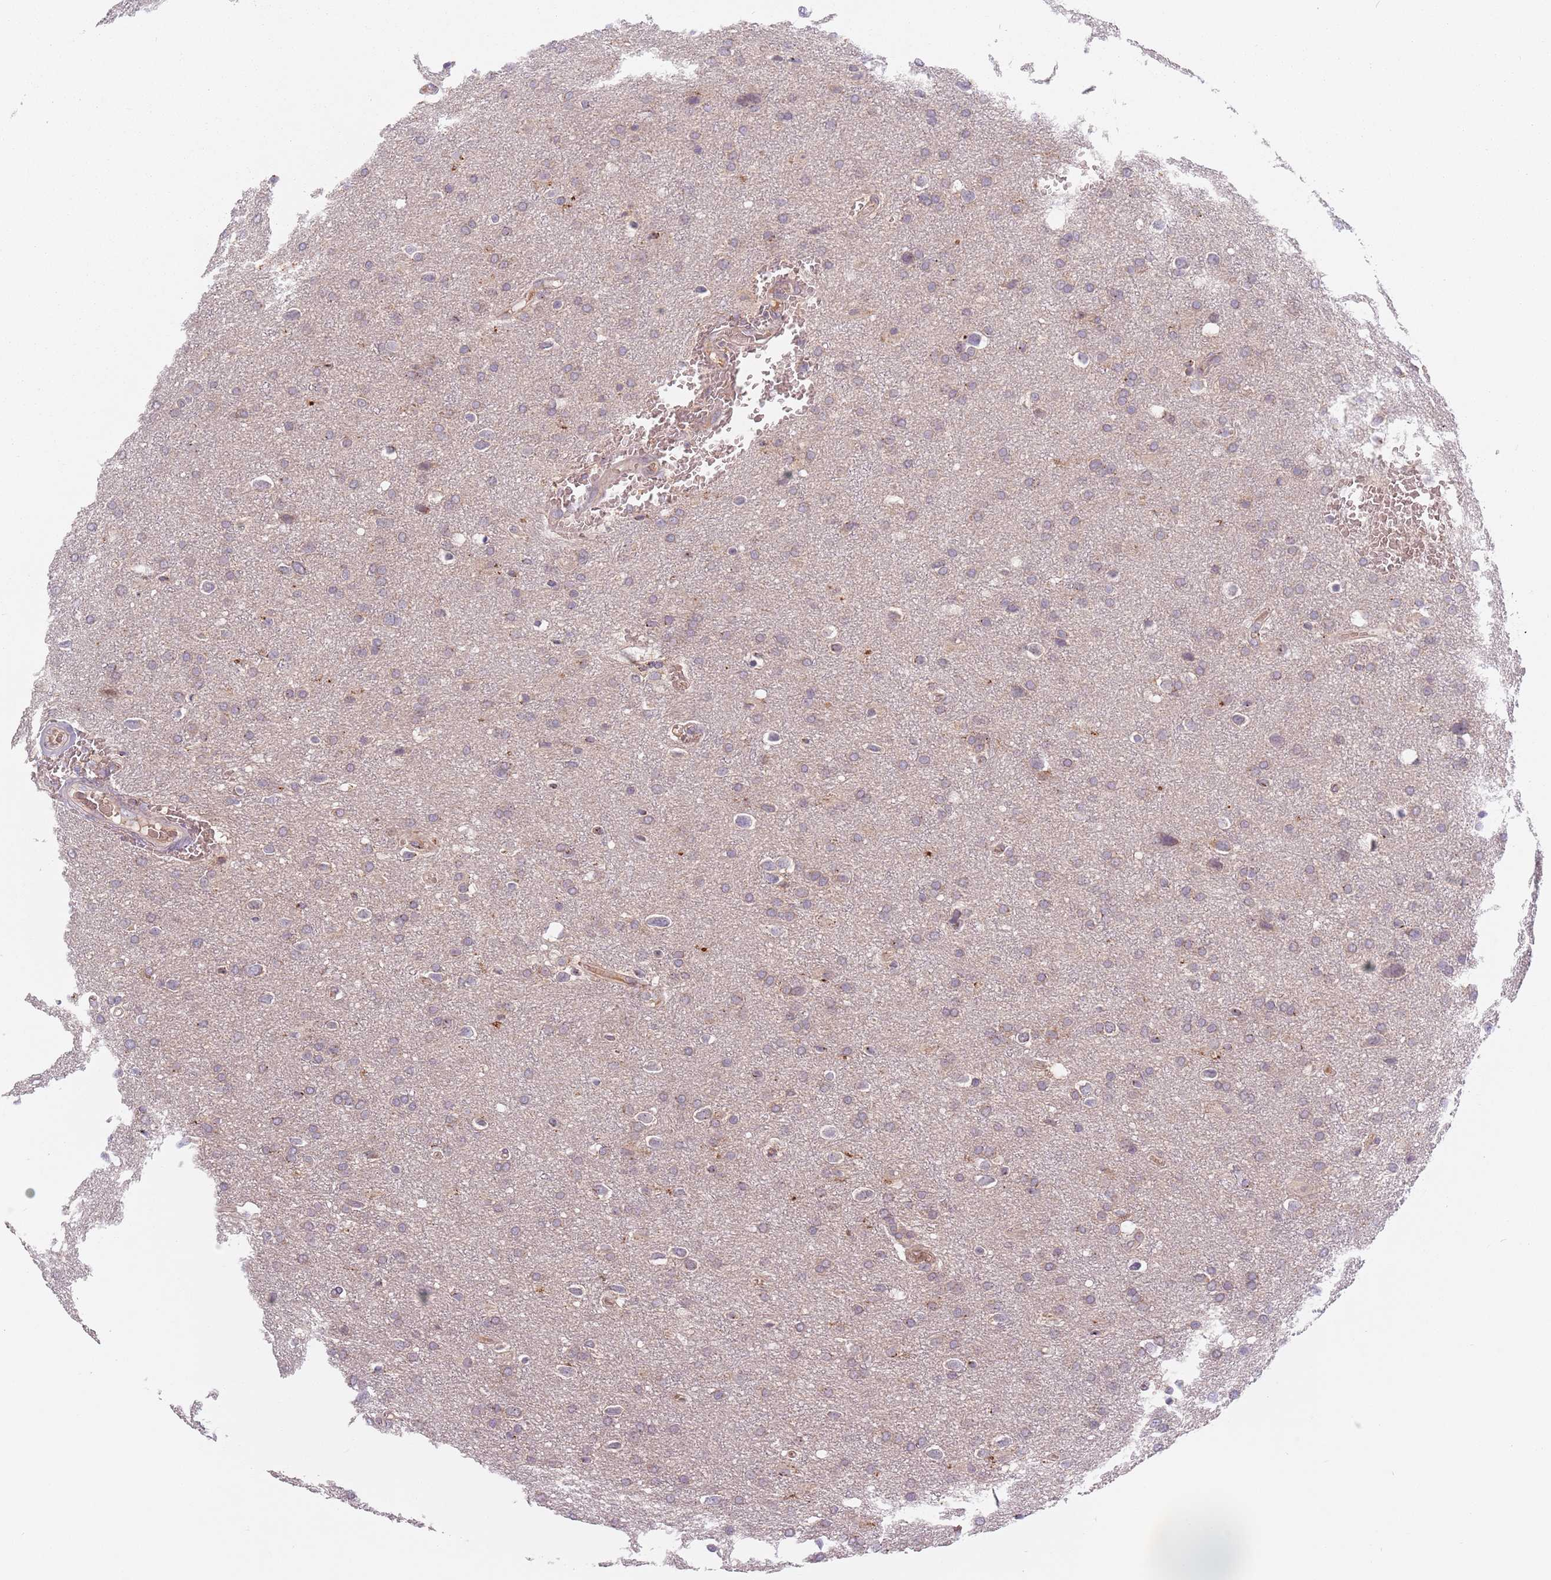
{"staining": {"intensity": "weak", "quantity": "25%-75%", "location": "cytoplasmic/membranous"}, "tissue": "glioma", "cell_type": "Tumor cells", "image_type": "cancer", "snomed": [{"axis": "morphology", "description": "Glioma, malignant, Low grade"}, {"axis": "topography", "description": "Brain"}], "caption": "This is an image of IHC staining of malignant low-grade glioma, which shows weak staining in the cytoplasmic/membranous of tumor cells.", "gene": "ASB13", "patient": {"sex": "female", "age": 32}}